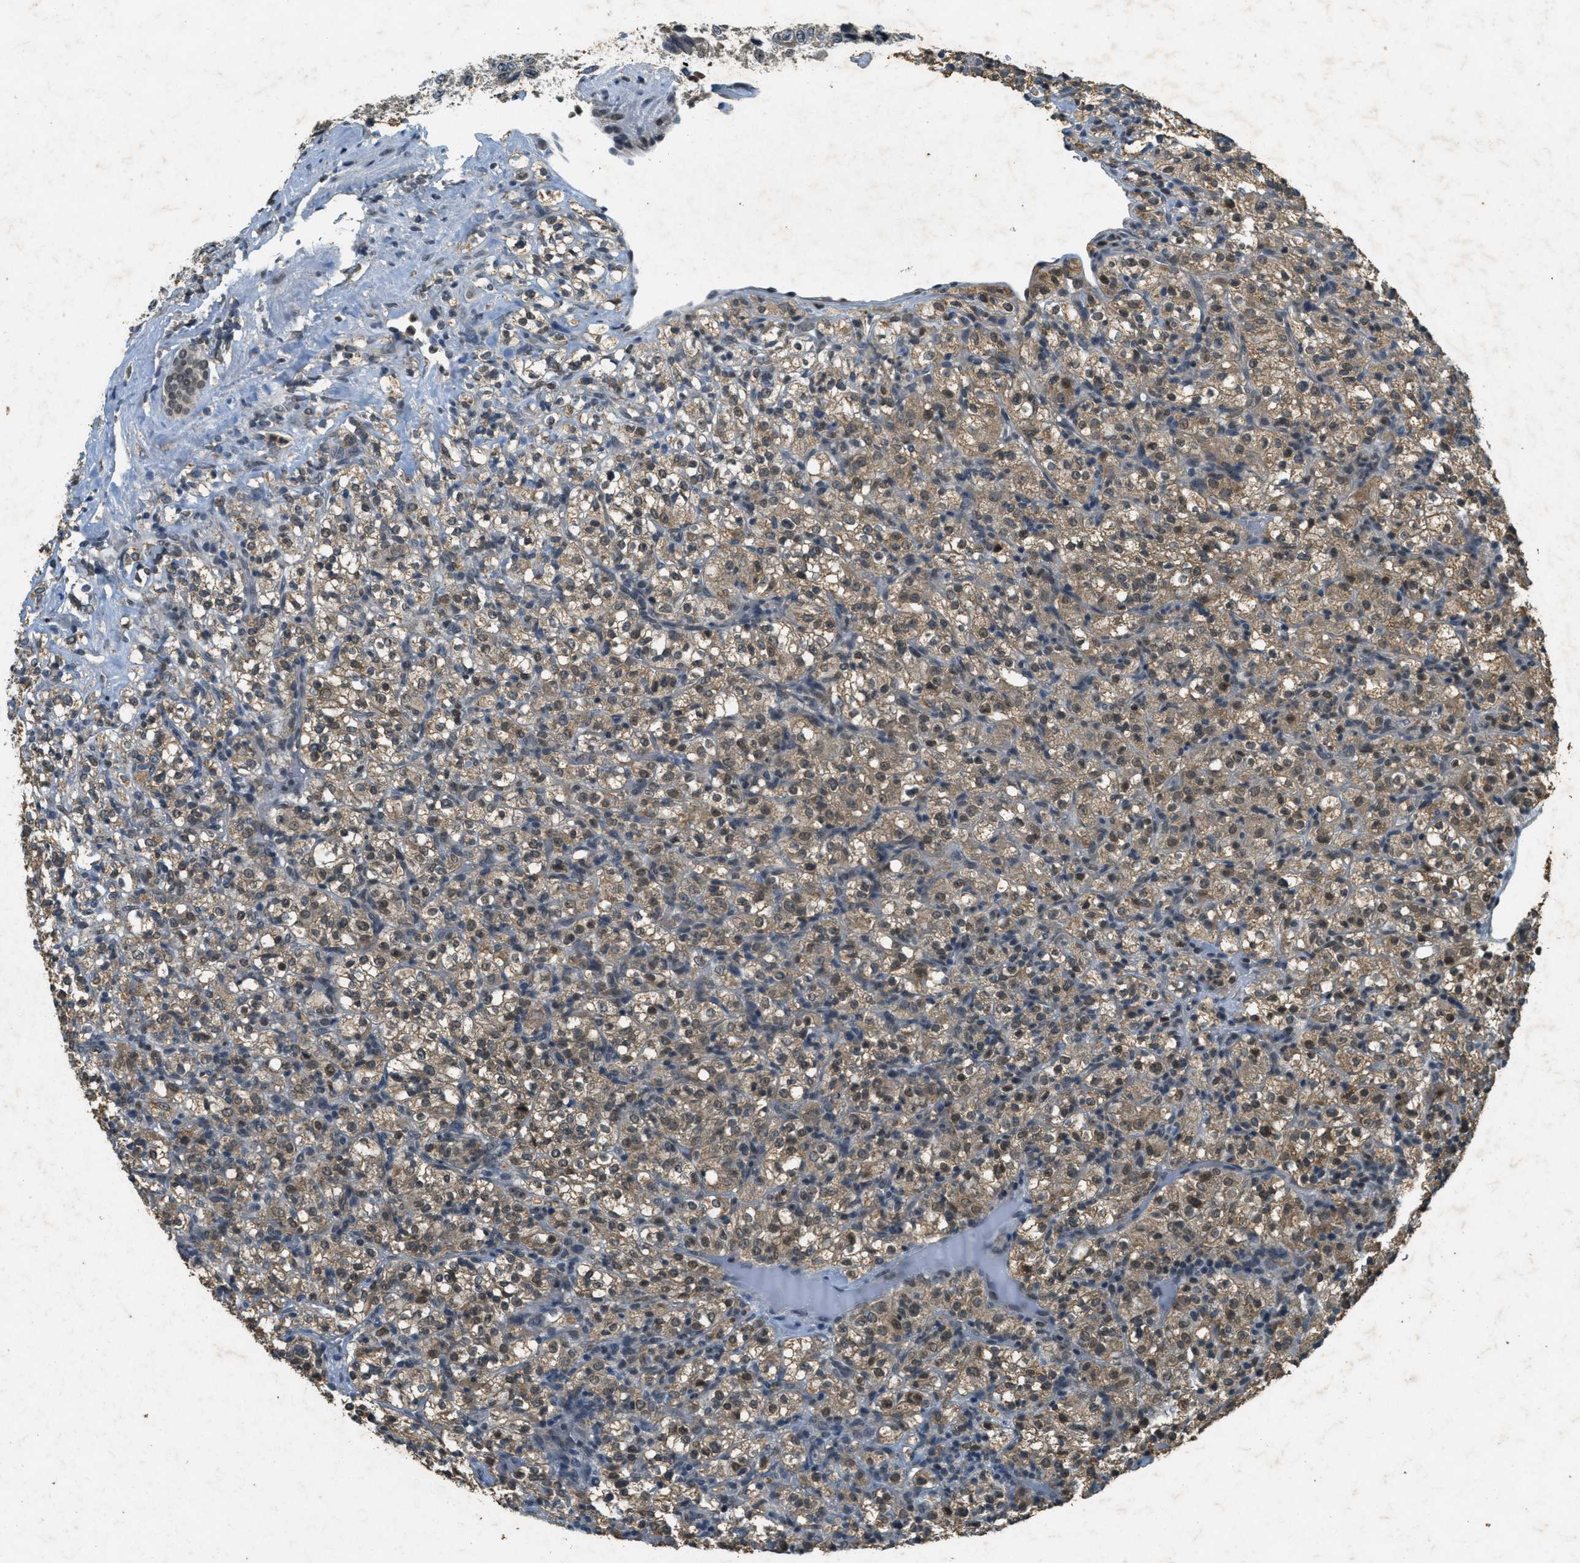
{"staining": {"intensity": "weak", "quantity": ">75%", "location": "cytoplasmic/membranous,nuclear"}, "tissue": "renal cancer", "cell_type": "Tumor cells", "image_type": "cancer", "snomed": [{"axis": "morphology", "description": "Normal tissue, NOS"}, {"axis": "morphology", "description": "Adenocarcinoma, NOS"}, {"axis": "topography", "description": "Kidney"}], "caption": "Adenocarcinoma (renal) stained for a protein displays weak cytoplasmic/membranous and nuclear positivity in tumor cells.", "gene": "TCF20", "patient": {"sex": "female", "age": 72}}